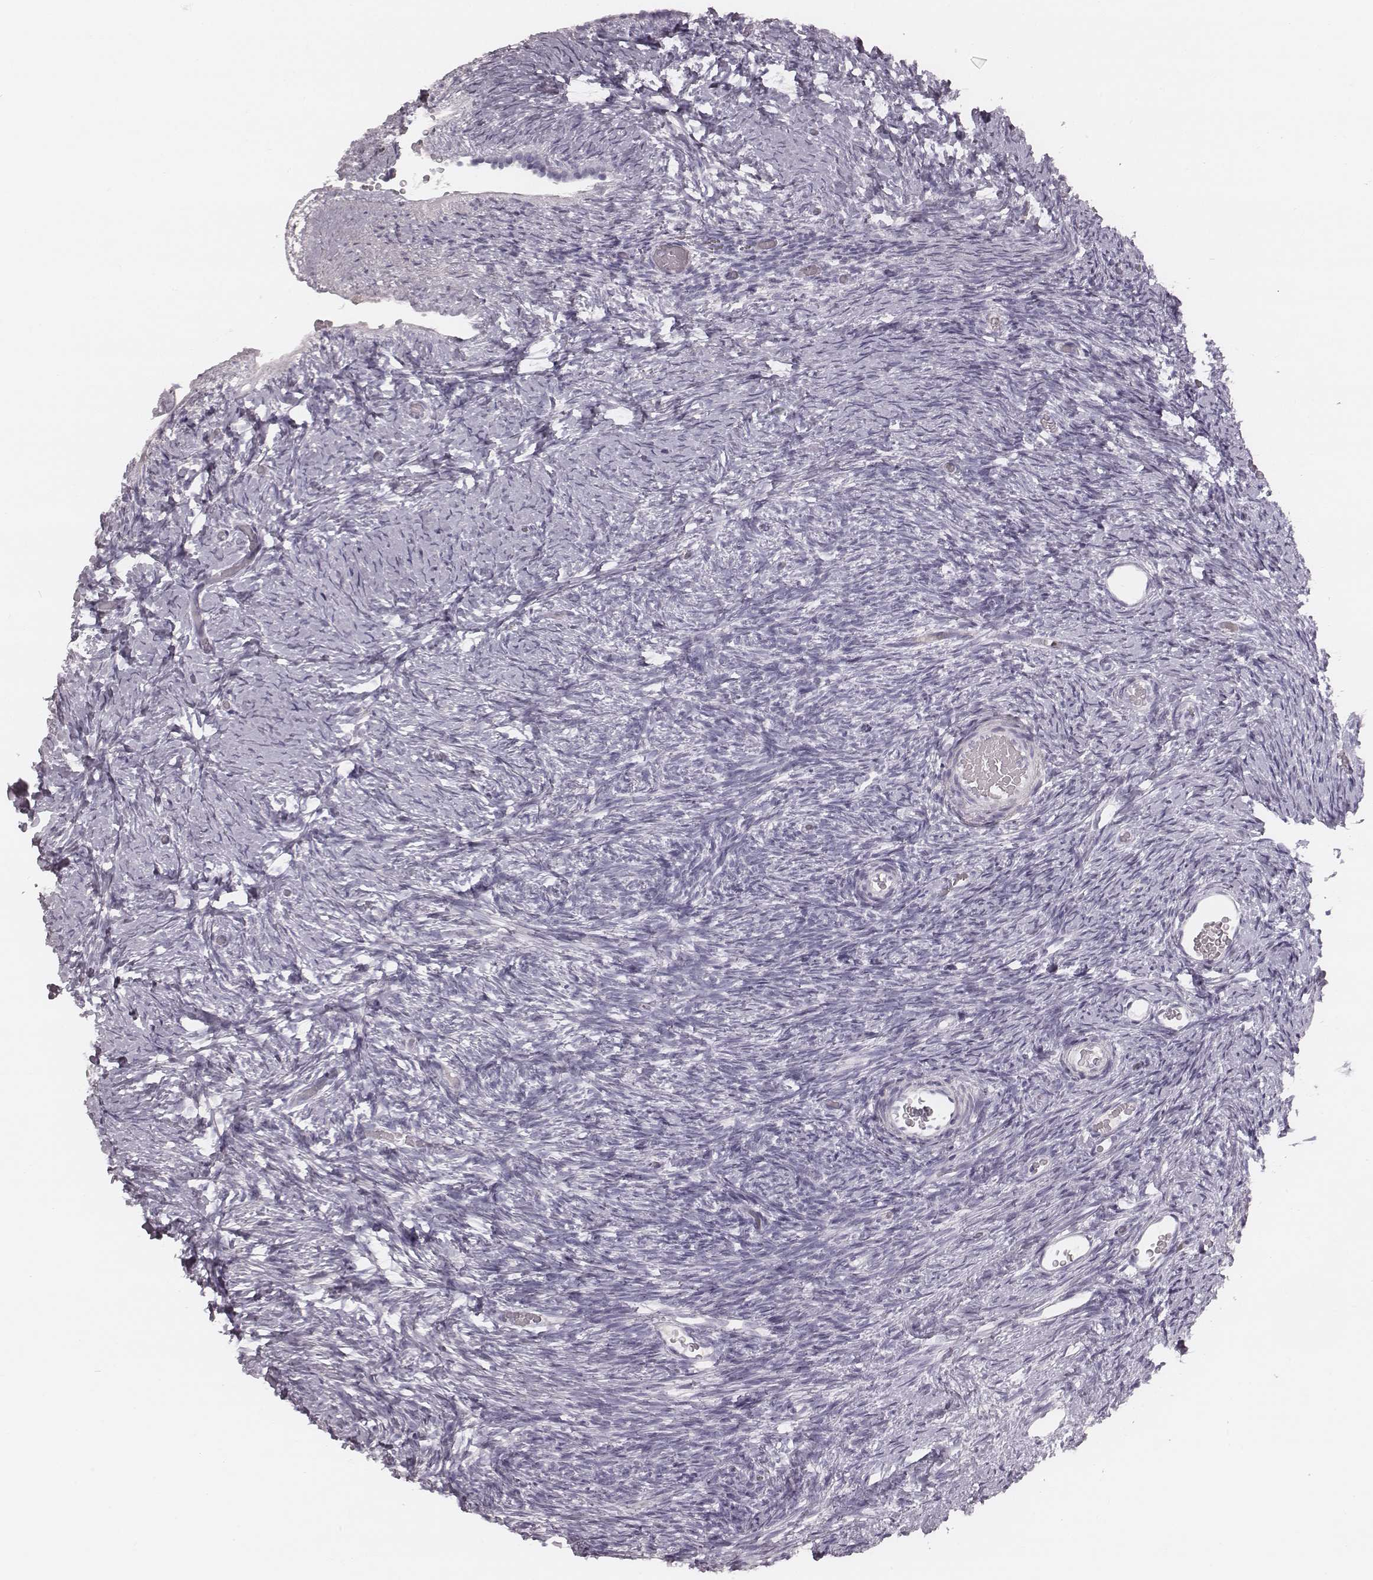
{"staining": {"intensity": "negative", "quantity": "none", "location": "none"}, "tissue": "ovary", "cell_type": "Follicle cells", "image_type": "normal", "snomed": [{"axis": "morphology", "description": "Normal tissue, NOS"}, {"axis": "topography", "description": "Ovary"}], "caption": "Immunohistochemical staining of unremarkable ovary demonstrates no significant positivity in follicle cells. (DAB IHC, high magnification).", "gene": "S100Z", "patient": {"sex": "female", "age": 39}}